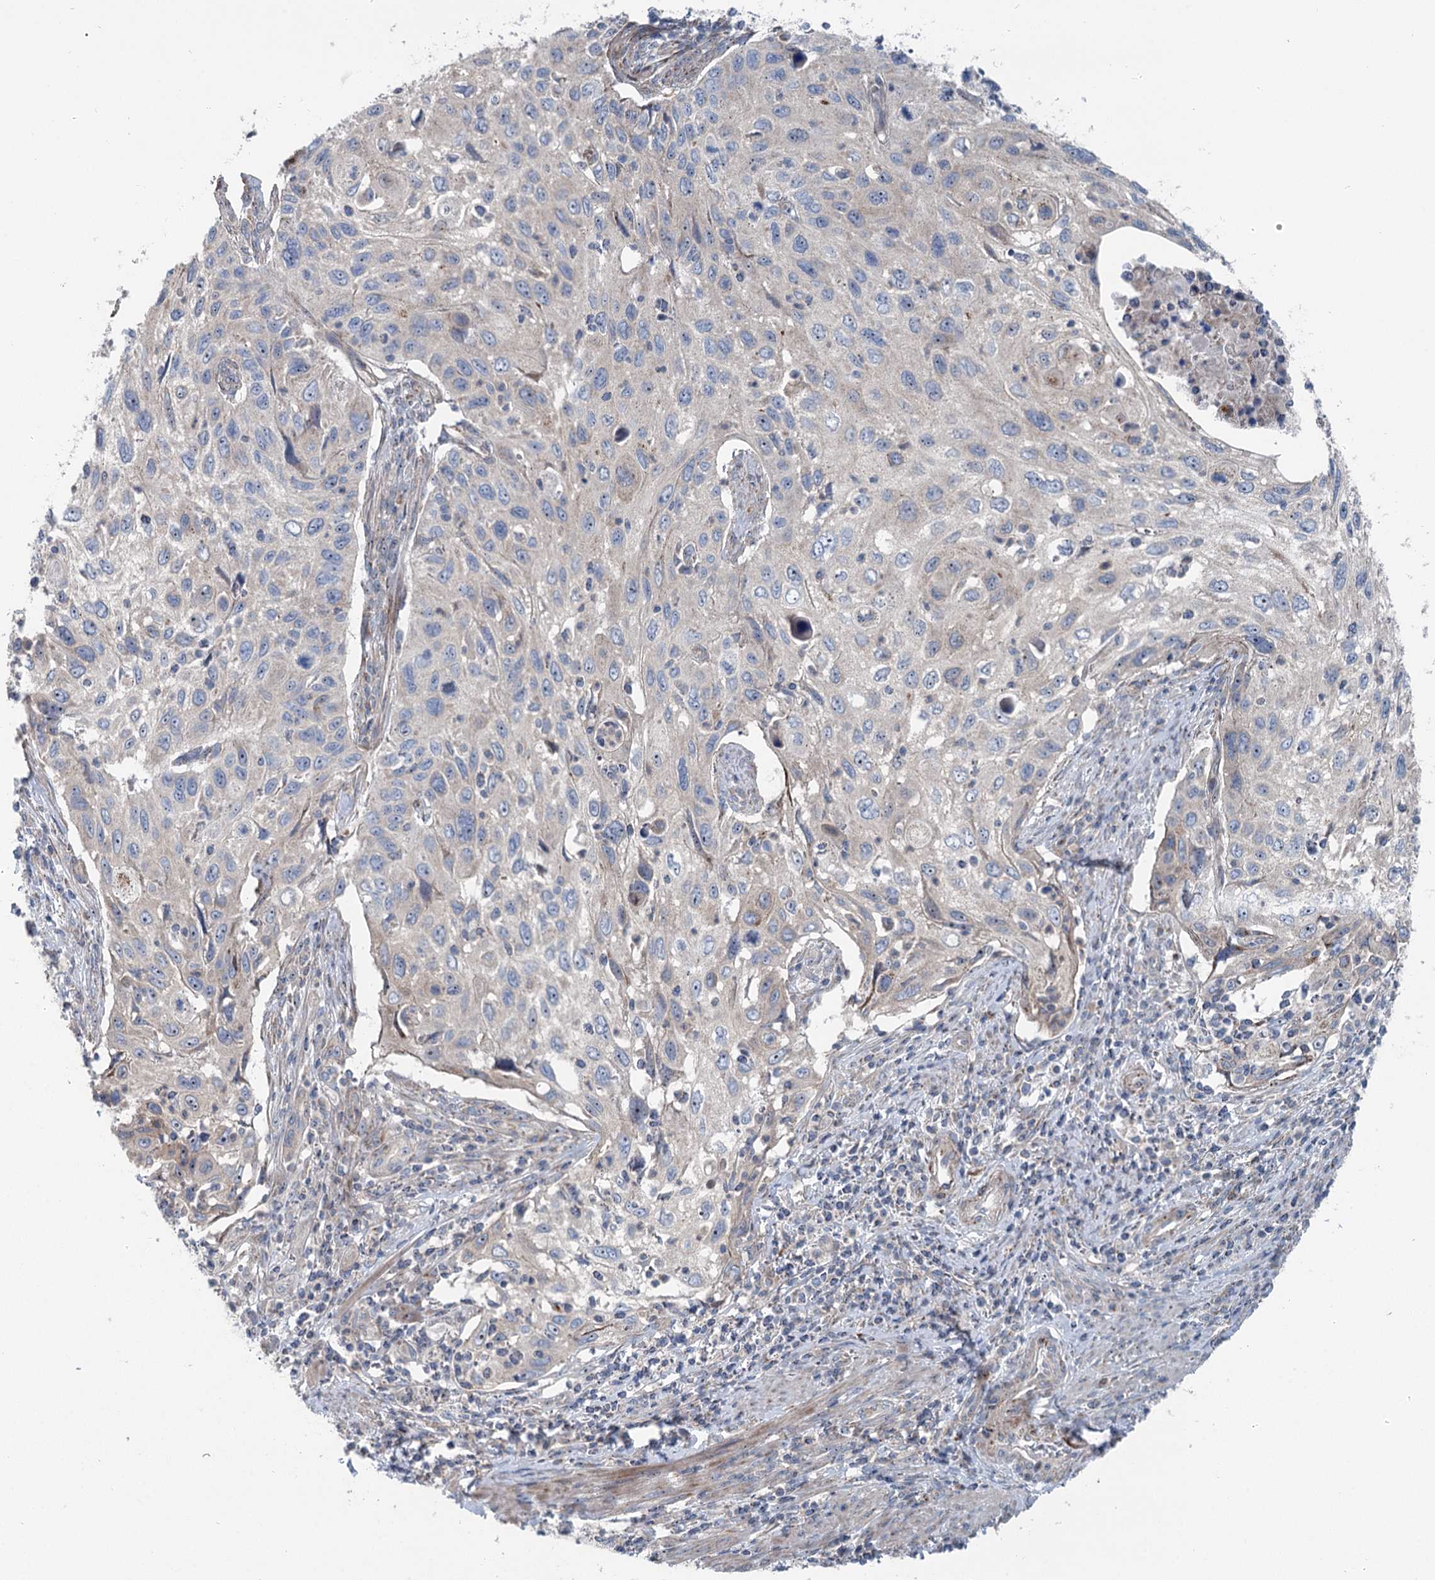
{"staining": {"intensity": "negative", "quantity": "none", "location": "none"}, "tissue": "cervical cancer", "cell_type": "Tumor cells", "image_type": "cancer", "snomed": [{"axis": "morphology", "description": "Squamous cell carcinoma, NOS"}, {"axis": "topography", "description": "Cervix"}], "caption": "Cervical cancer (squamous cell carcinoma) stained for a protein using immunohistochemistry exhibits no staining tumor cells.", "gene": "MARK2", "patient": {"sex": "female", "age": 70}}